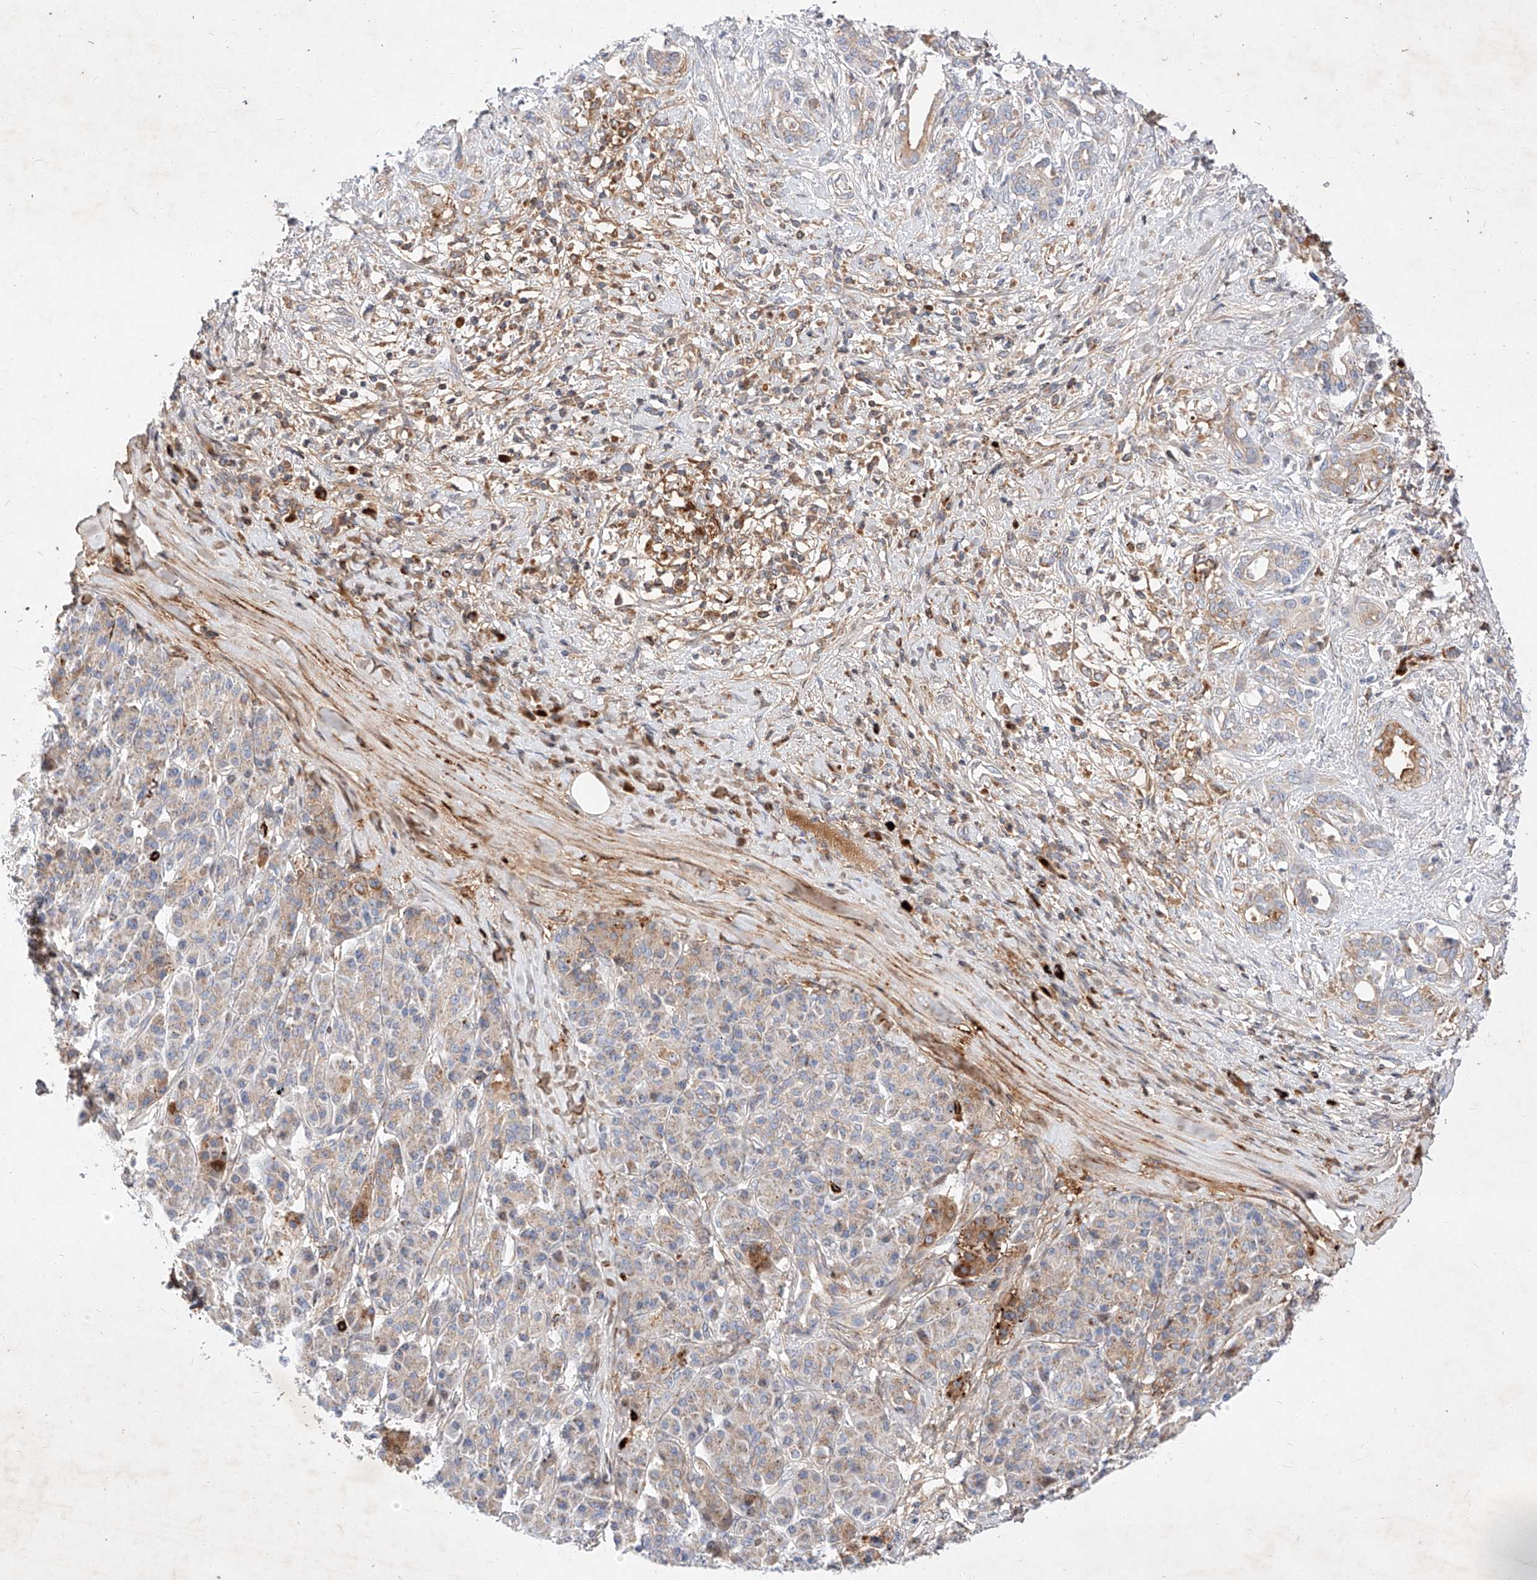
{"staining": {"intensity": "moderate", "quantity": "<25%", "location": "cytoplasmic/membranous"}, "tissue": "pancreatic cancer", "cell_type": "Tumor cells", "image_type": "cancer", "snomed": [{"axis": "morphology", "description": "Adenocarcinoma, NOS"}, {"axis": "topography", "description": "Pancreas"}], "caption": "Protein expression analysis of human pancreatic cancer reveals moderate cytoplasmic/membranous positivity in approximately <25% of tumor cells.", "gene": "OSGEPL1", "patient": {"sex": "female", "age": 56}}